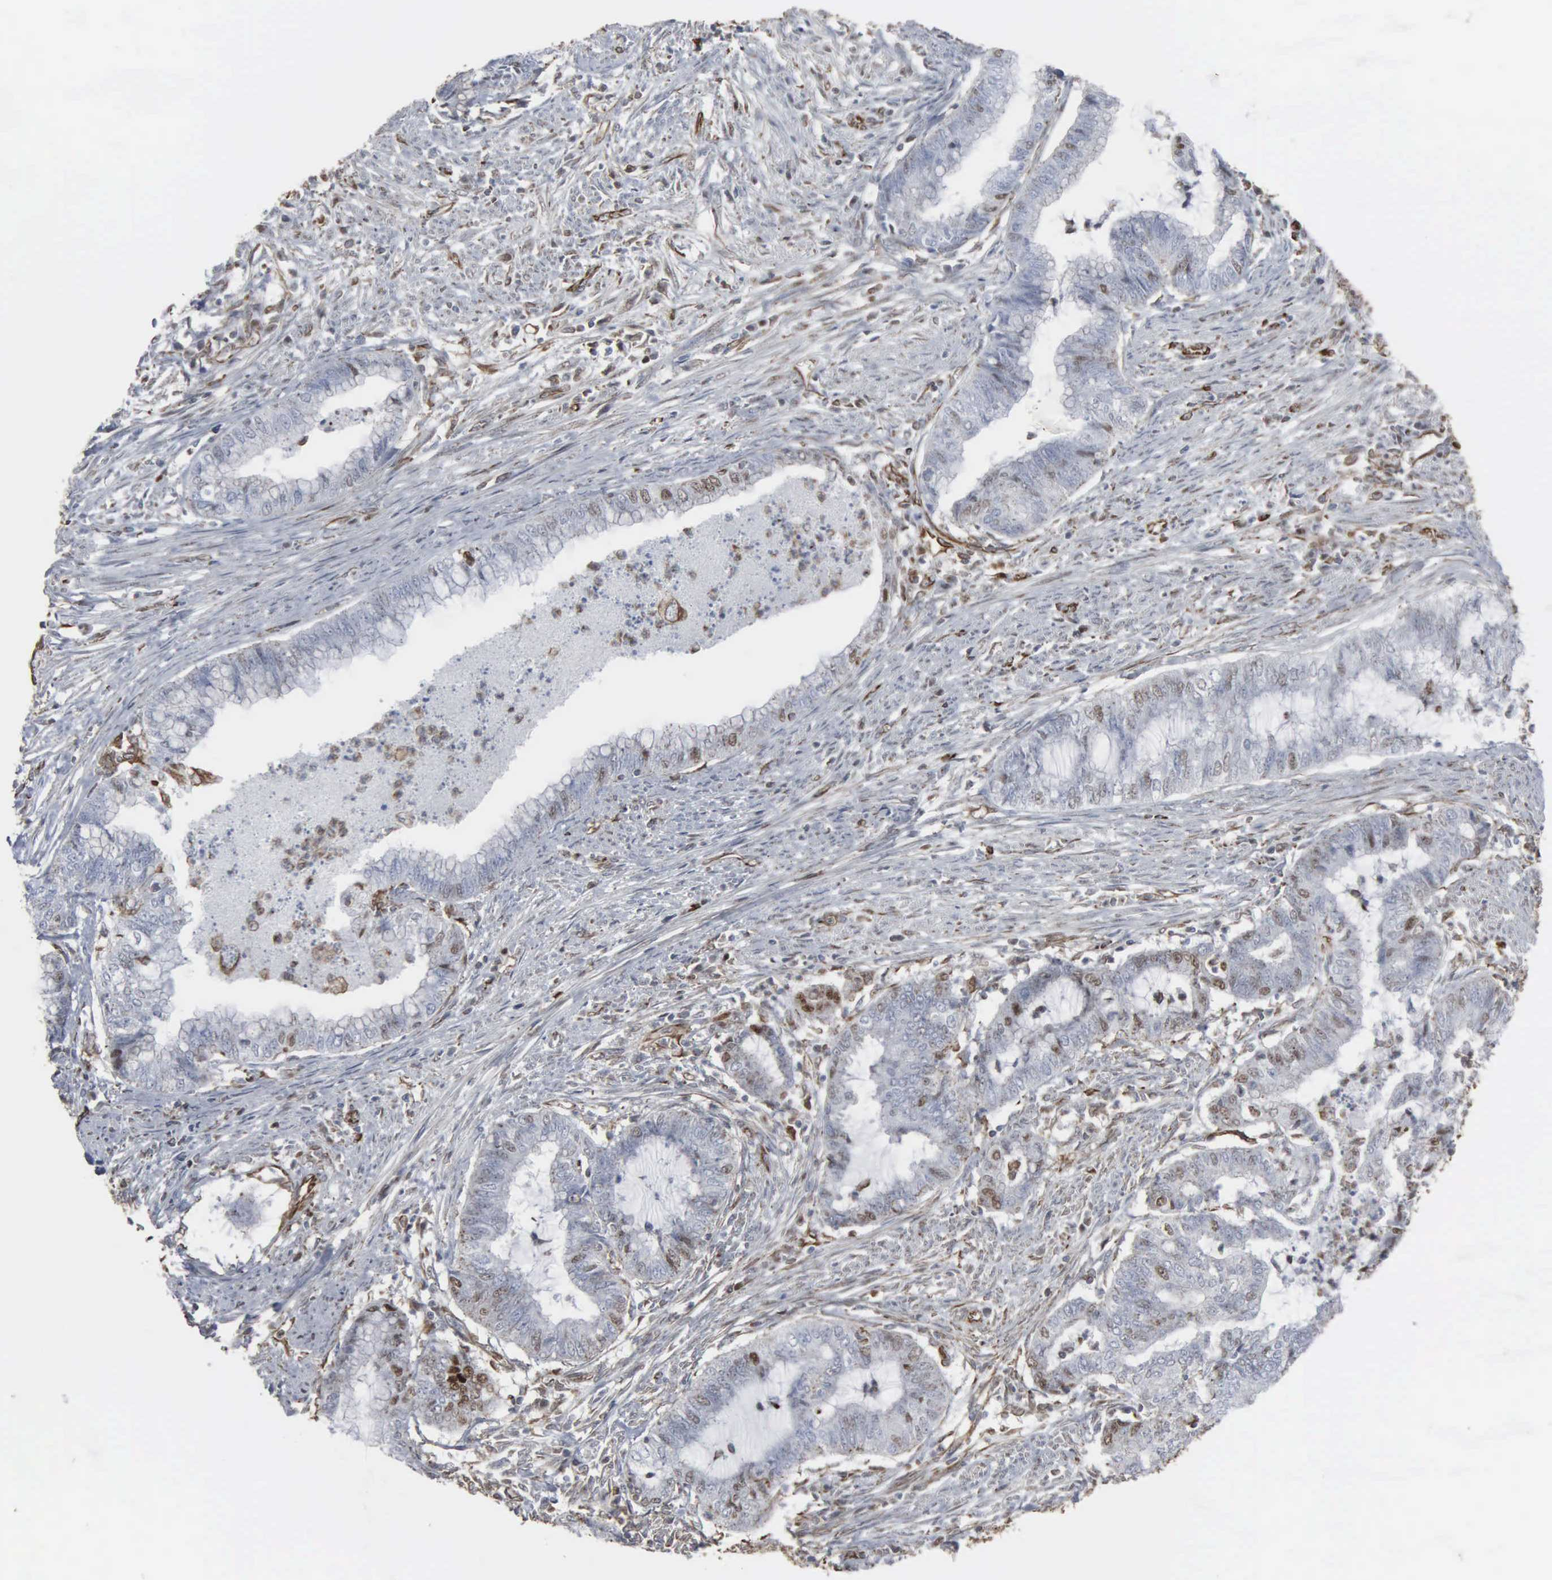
{"staining": {"intensity": "moderate", "quantity": "<25%", "location": "nuclear"}, "tissue": "endometrial cancer", "cell_type": "Tumor cells", "image_type": "cancer", "snomed": [{"axis": "morphology", "description": "Necrosis, NOS"}, {"axis": "morphology", "description": "Adenocarcinoma, NOS"}, {"axis": "topography", "description": "Endometrium"}], "caption": "Protein analysis of endometrial cancer tissue demonstrates moderate nuclear expression in approximately <25% of tumor cells. (Brightfield microscopy of DAB IHC at high magnification).", "gene": "CCNE1", "patient": {"sex": "female", "age": 79}}